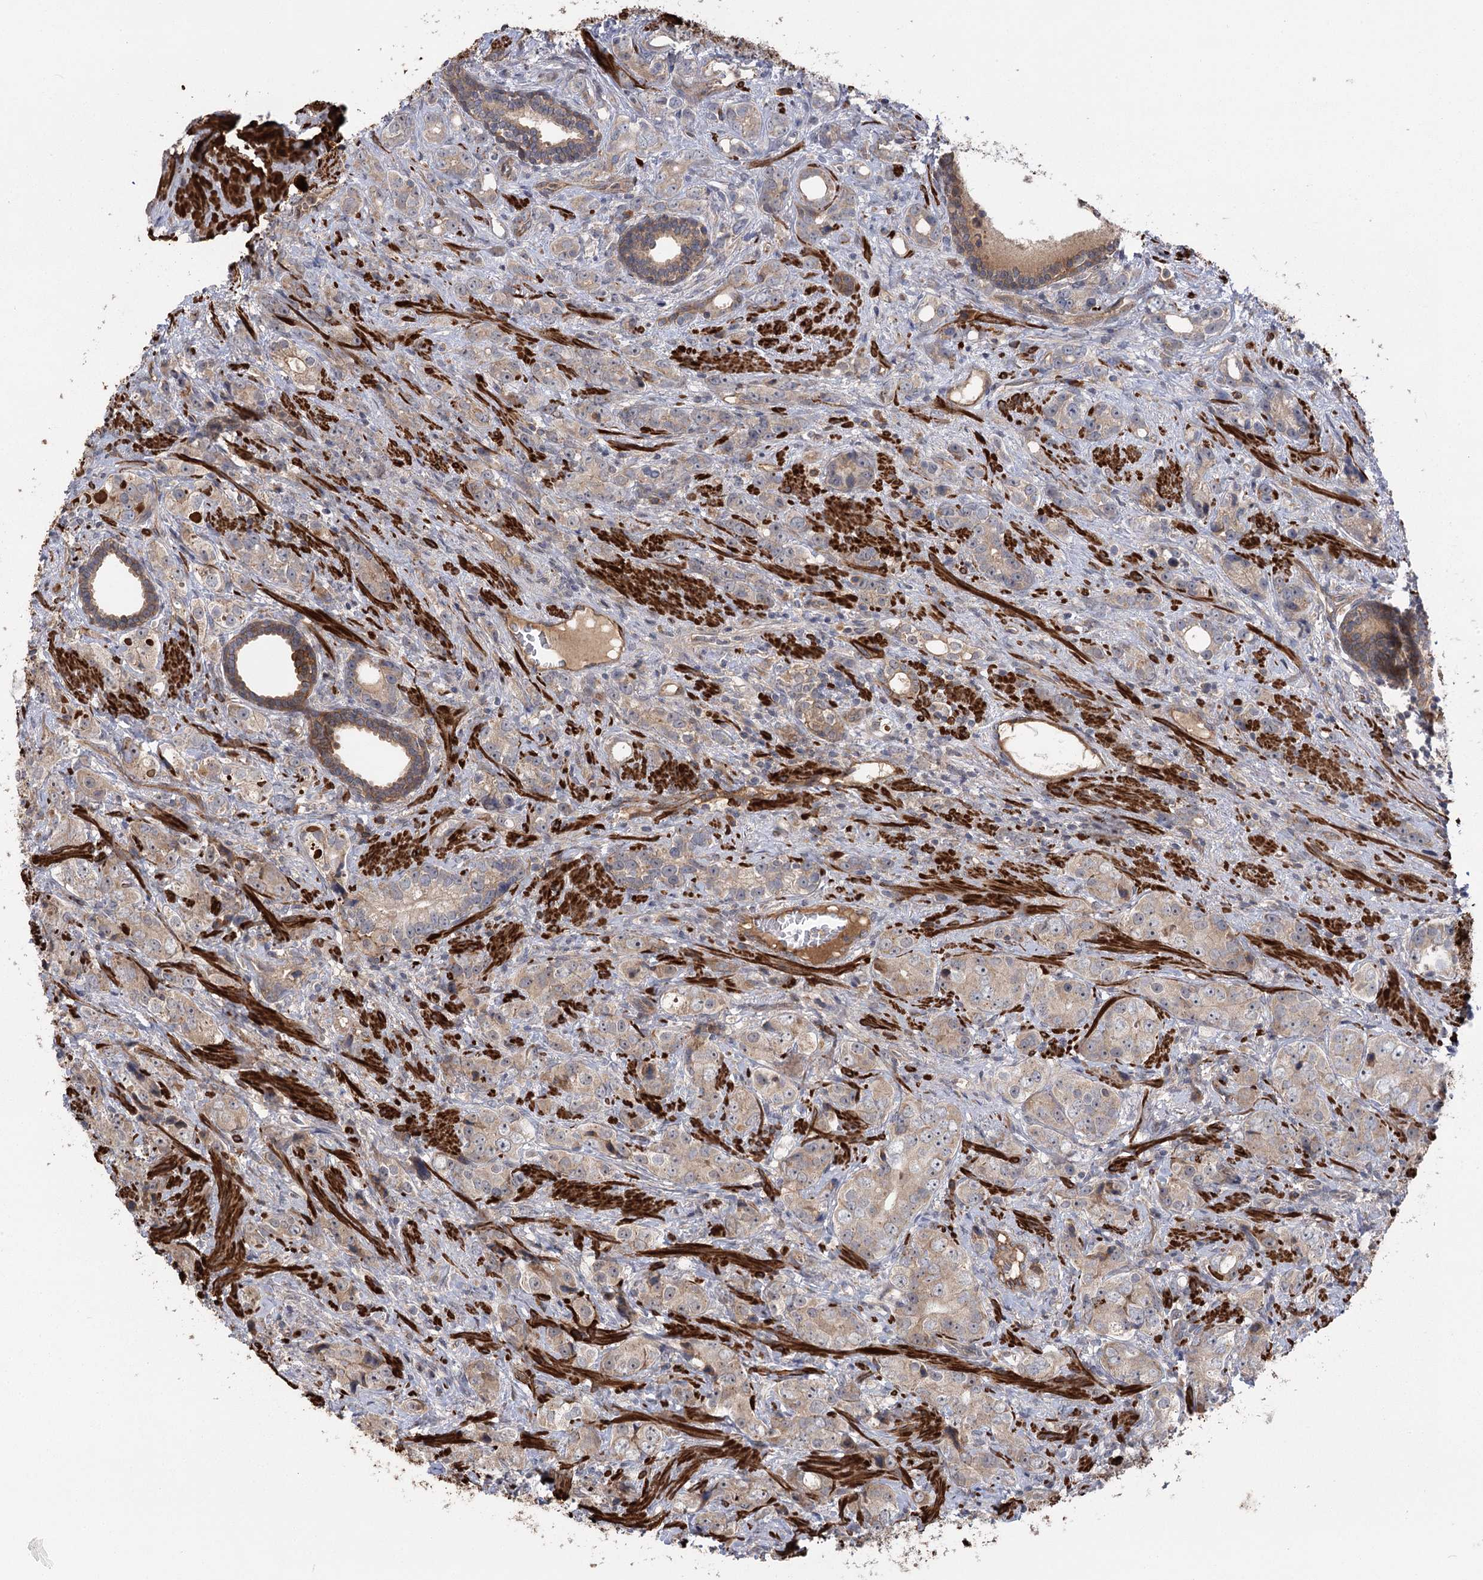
{"staining": {"intensity": "moderate", "quantity": "25%-75%", "location": "cytoplasmic/membranous"}, "tissue": "prostate cancer", "cell_type": "Tumor cells", "image_type": "cancer", "snomed": [{"axis": "morphology", "description": "Adenocarcinoma, High grade"}, {"axis": "topography", "description": "Prostate"}], "caption": "Prostate adenocarcinoma (high-grade) stained with a protein marker demonstrates moderate staining in tumor cells.", "gene": "KCNN2", "patient": {"sex": "male", "age": 63}}